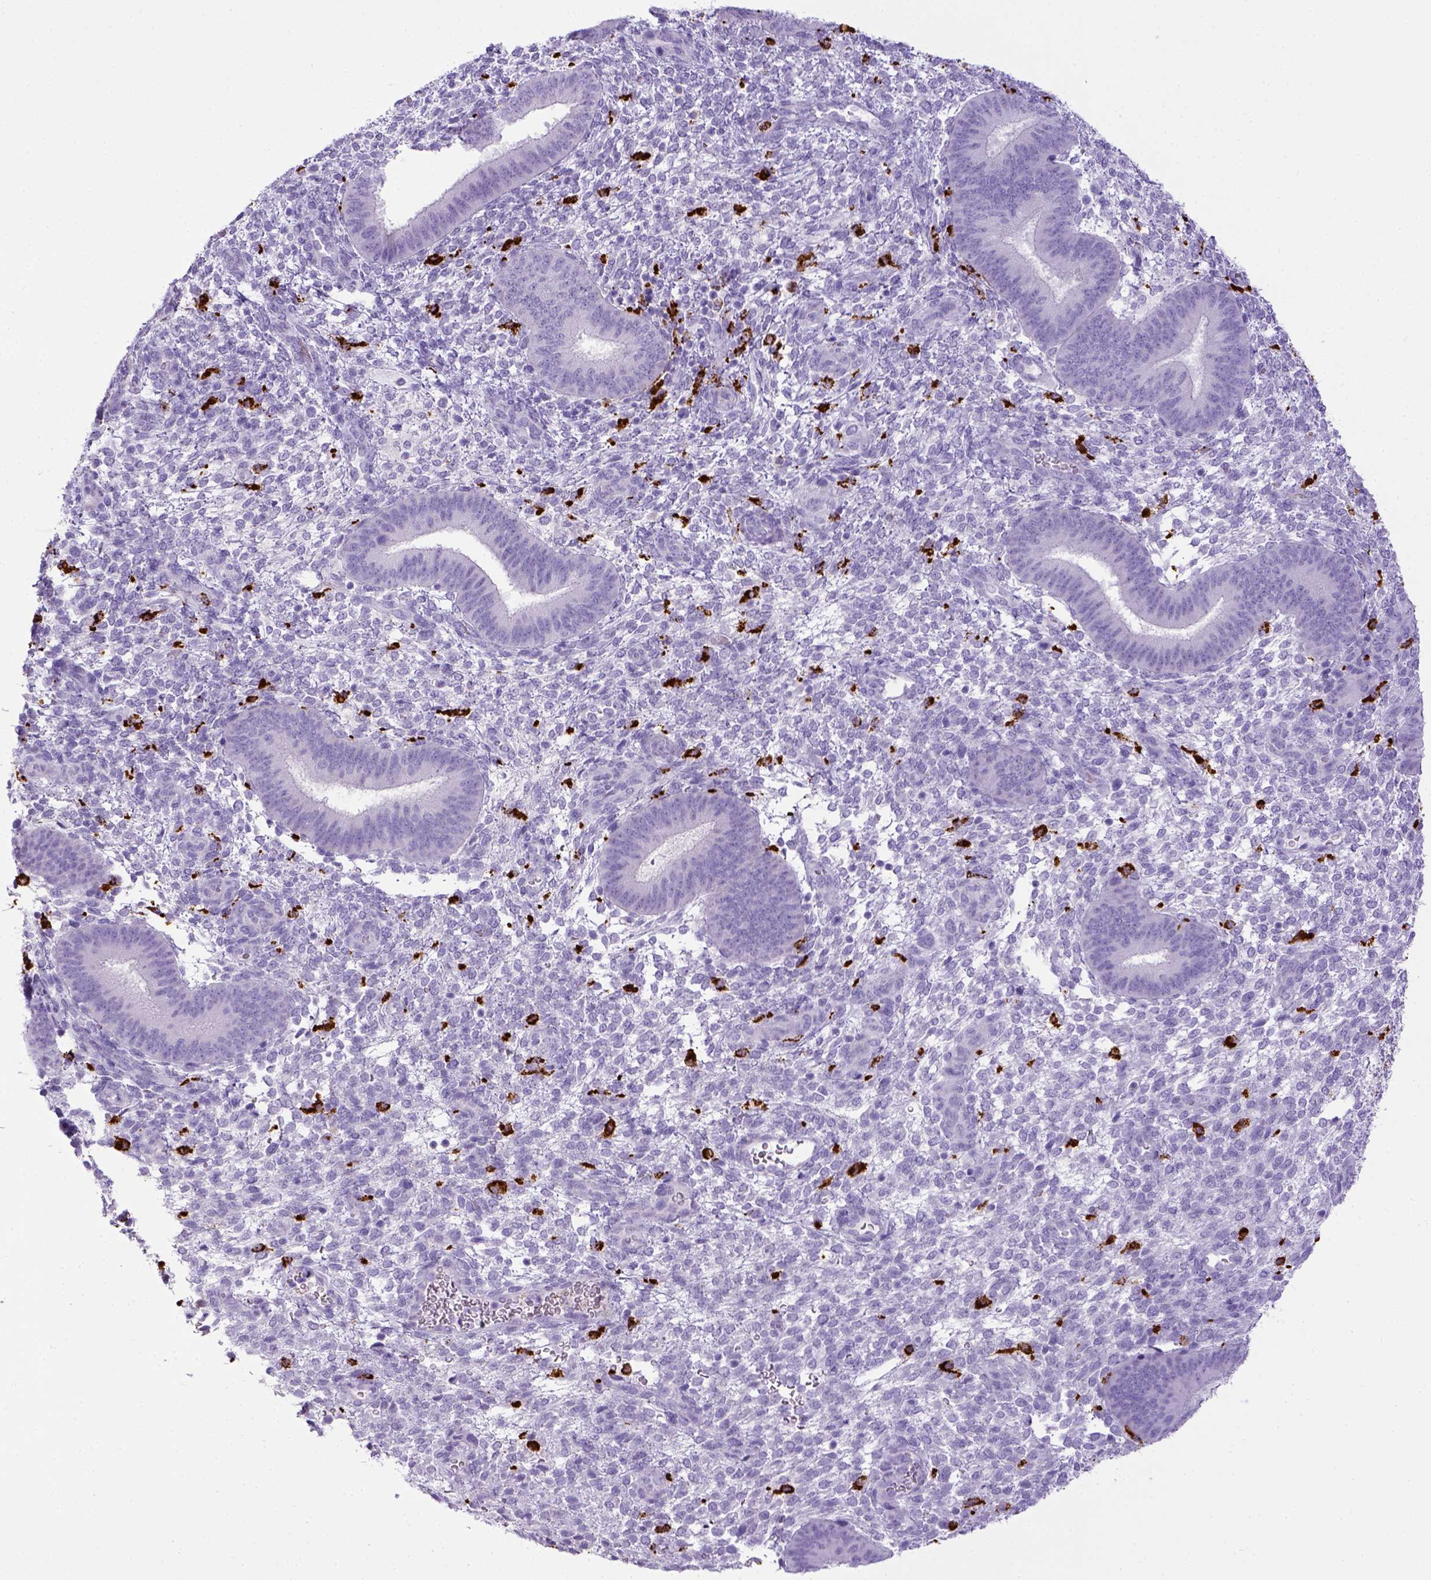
{"staining": {"intensity": "negative", "quantity": "none", "location": "none"}, "tissue": "endometrium", "cell_type": "Cells in endometrial stroma", "image_type": "normal", "snomed": [{"axis": "morphology", "description": "Normal tissue, NOS"}, {"axis": "topography", "description": "Endometrium"}], "caption": "Immunohistochemical staining of unremarkable human endometrium demonstrates no significant expression in cells in endometrial stroma. Brightfield microscopy of IHC stained with DAB (brown) and hematoxylin (blue), captured at high magnification.", "gene": "CD68", "patient": {"sex": "female", "age": 39}}